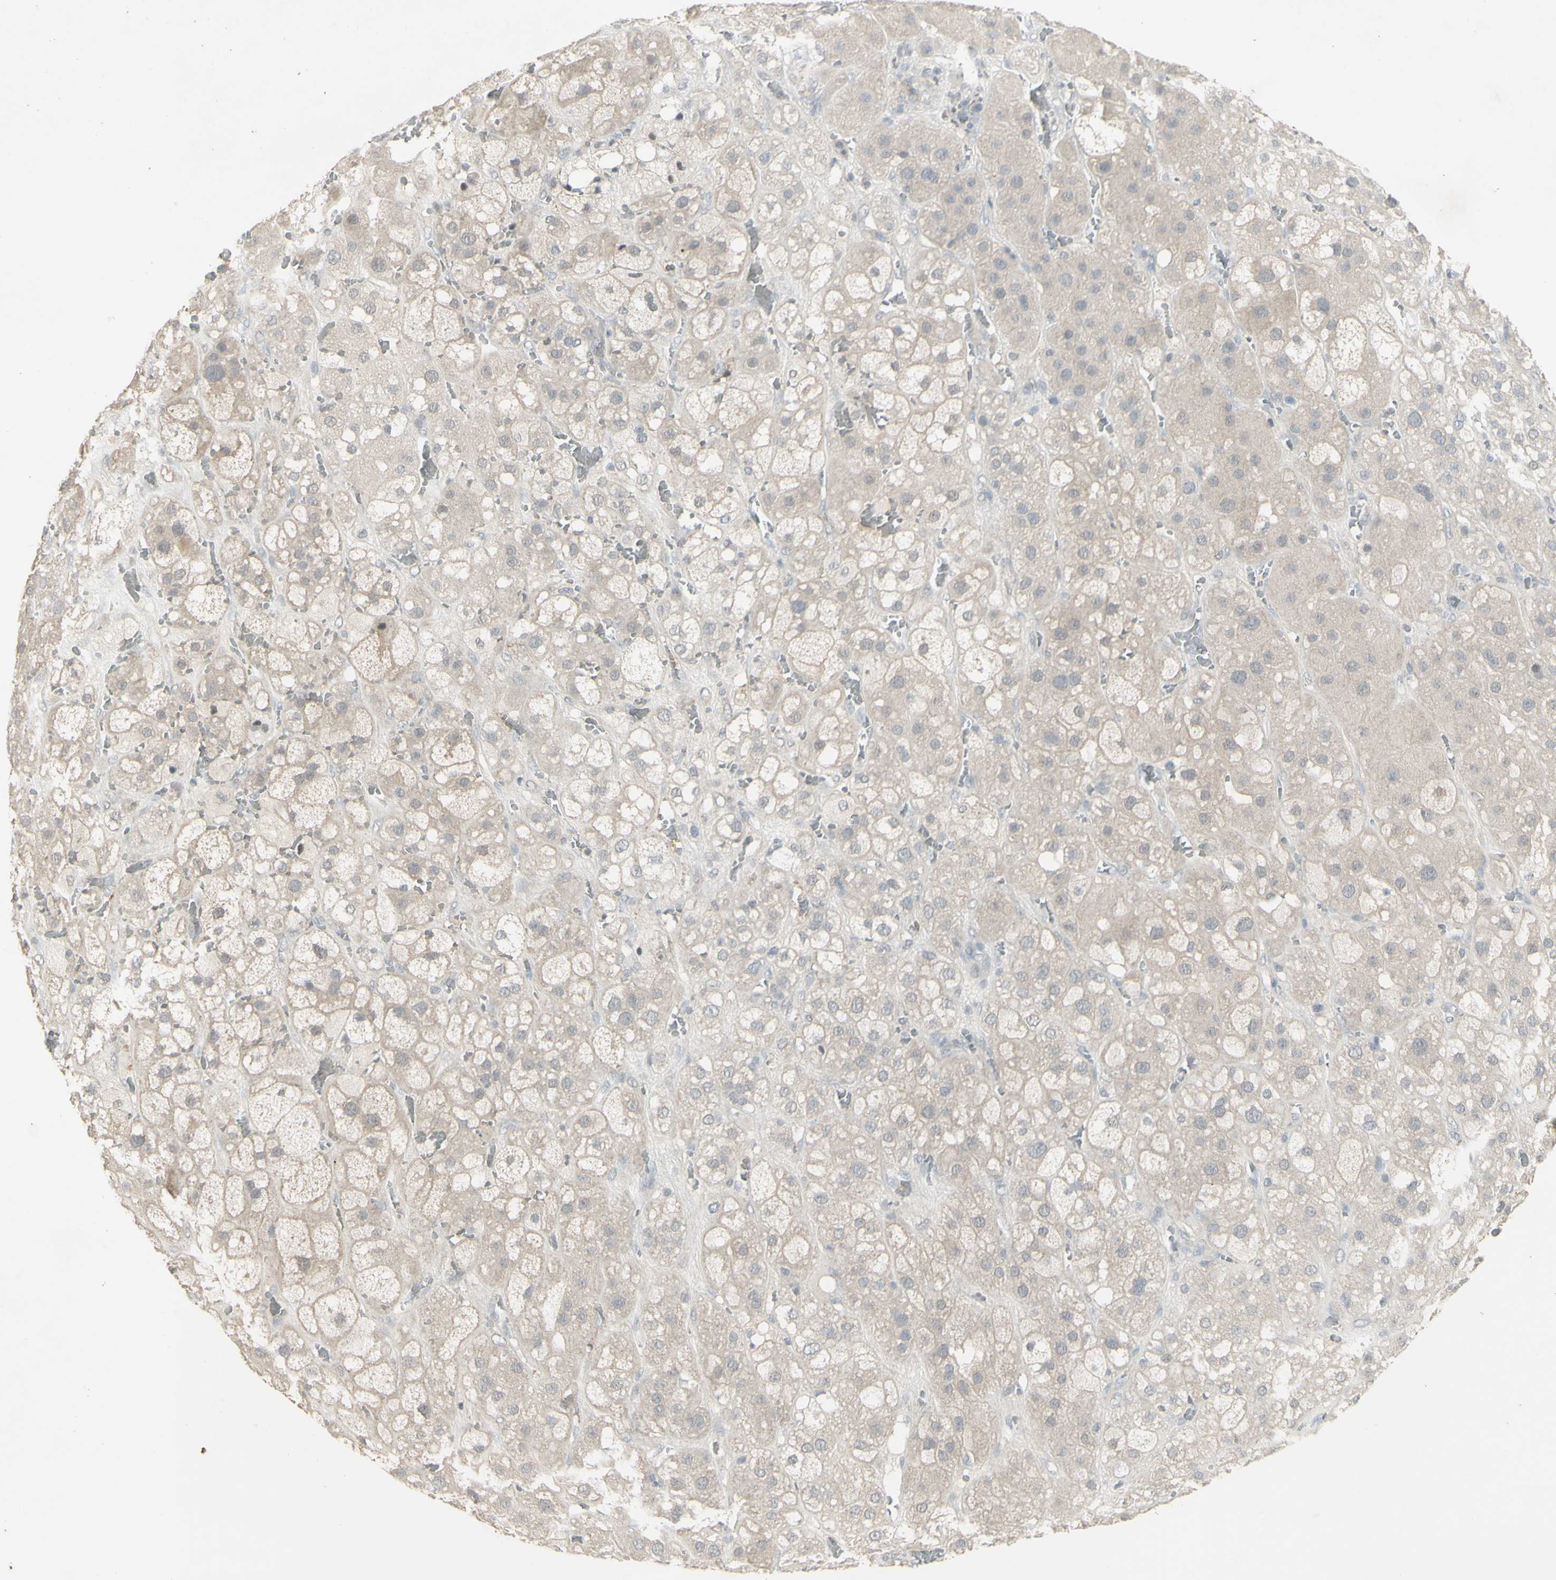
{"staining": {"intensity": "weak", "quantity": "25%-75%", "location": "cytoplasmic/membranous"}, "tissue": "adrenal gland", "cell_type": "Glandular cells", "image_type": "normal", "snomed": [{"axis": "morphology", "description": "Normal tissue, NOS"}, {"axis": "topography", "description": "Adrenal gland"}], "caption": "Weak cytoplasmic/membranous protein staining is identified in approximately 25%-75% of glandular cells in adrenal gland. (Stains: DAB (3,3'-diaminobenzidine) in brown, nuclei in blue, Microscopy: brightfield microscopy at high magnification).", "gene": "C1orf116", "patient": {"sex": "female", "age": 47}}